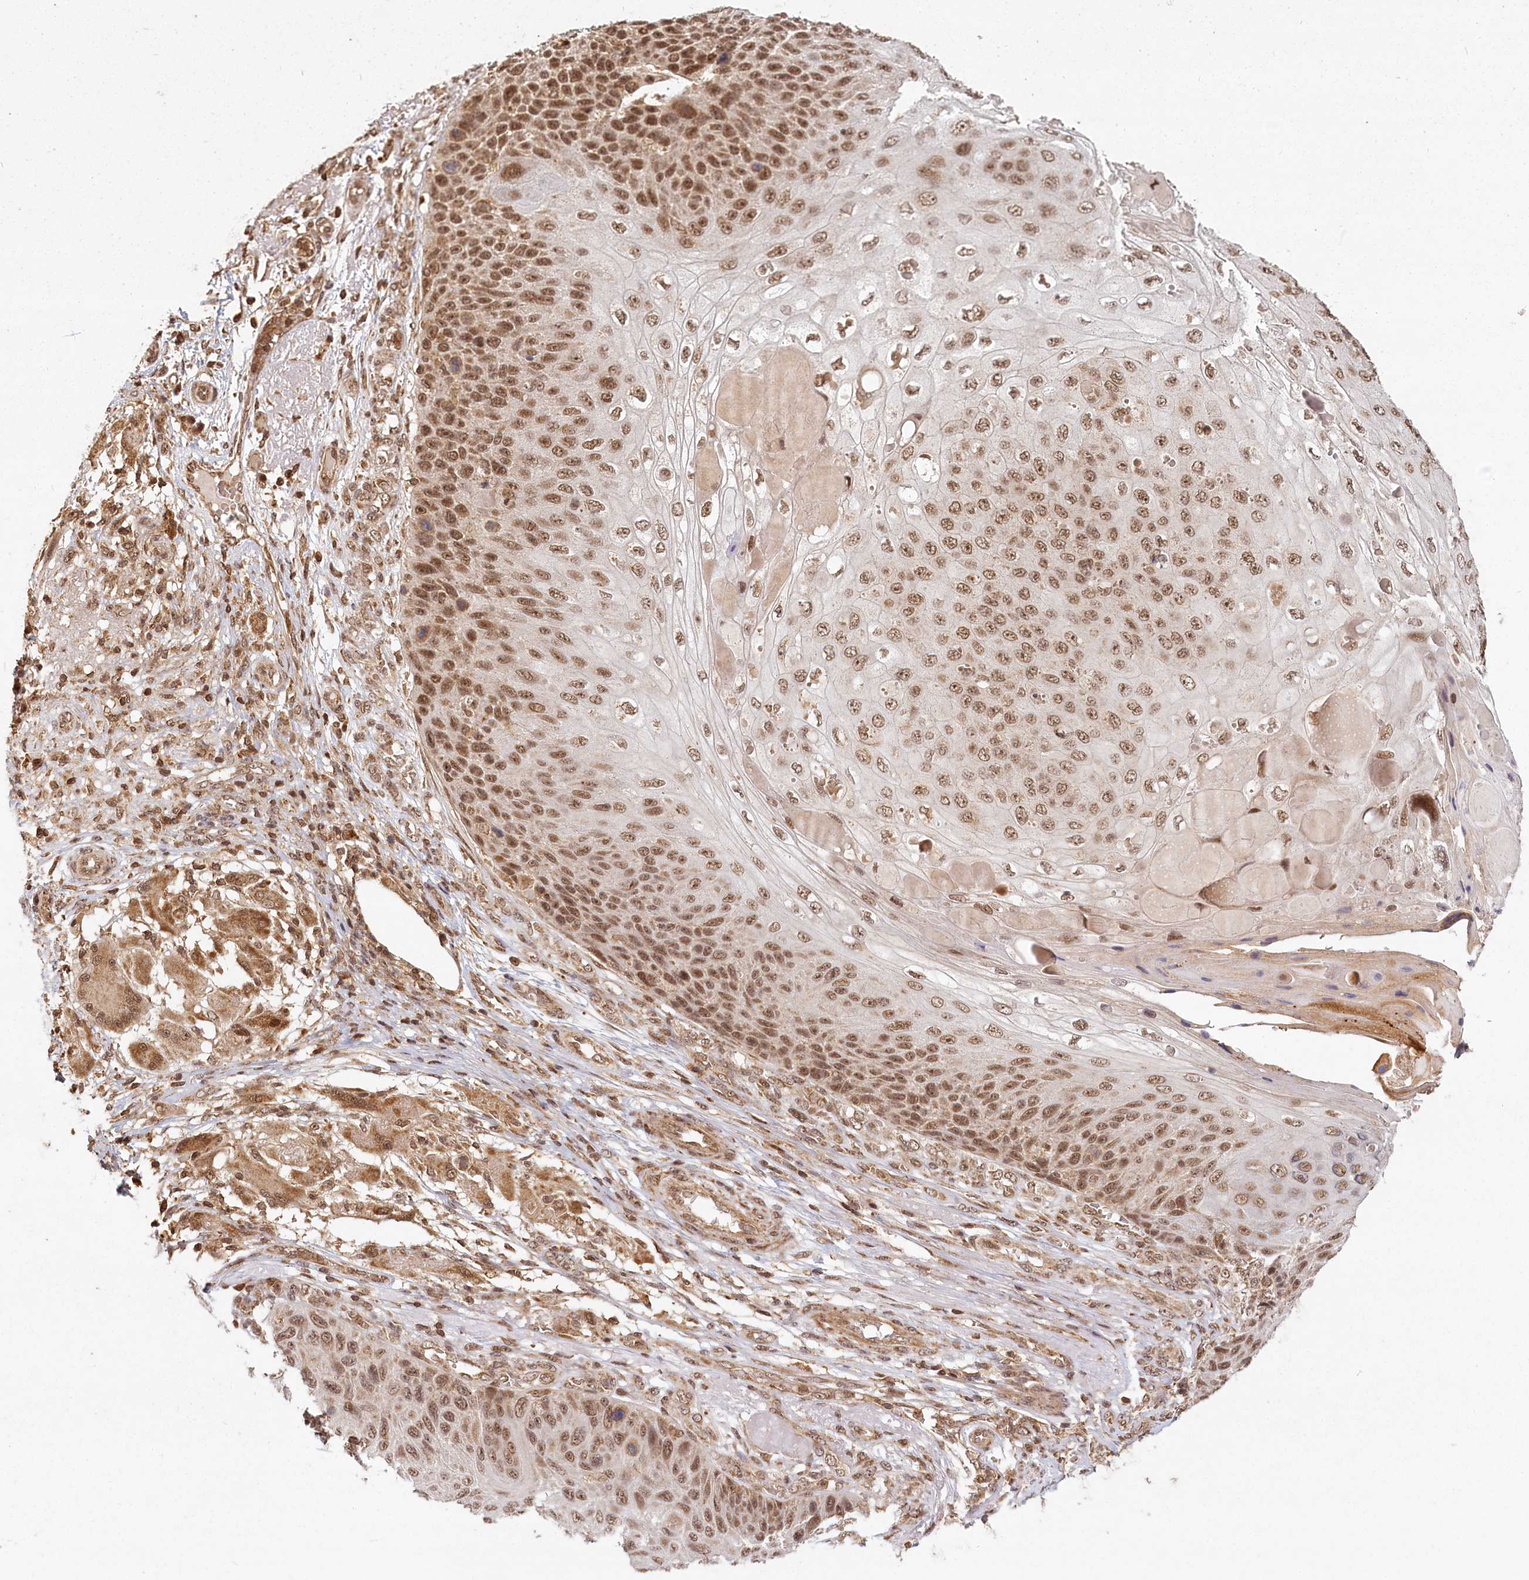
{"staining": {"intensity": "moderate", "quantity": ">75%", "location": "nuclear"}, "tissue": "skin cancer", "cell_type": "Tumor cells", "image_type": "cancer", "snomed": [{"axis": "morphology", "description": "Squamous cell carcinoma, NOS"}, {"axis": "topography", "description": "Skin"}], "caption": "Human skin cancer (squamous cell carcinoma) stained with a brown dye reveals moderate nuclear positive staining in about >75% of tumor cells.", "gene": "MICU1", "patient": {"sex": "female", "age": 88}}